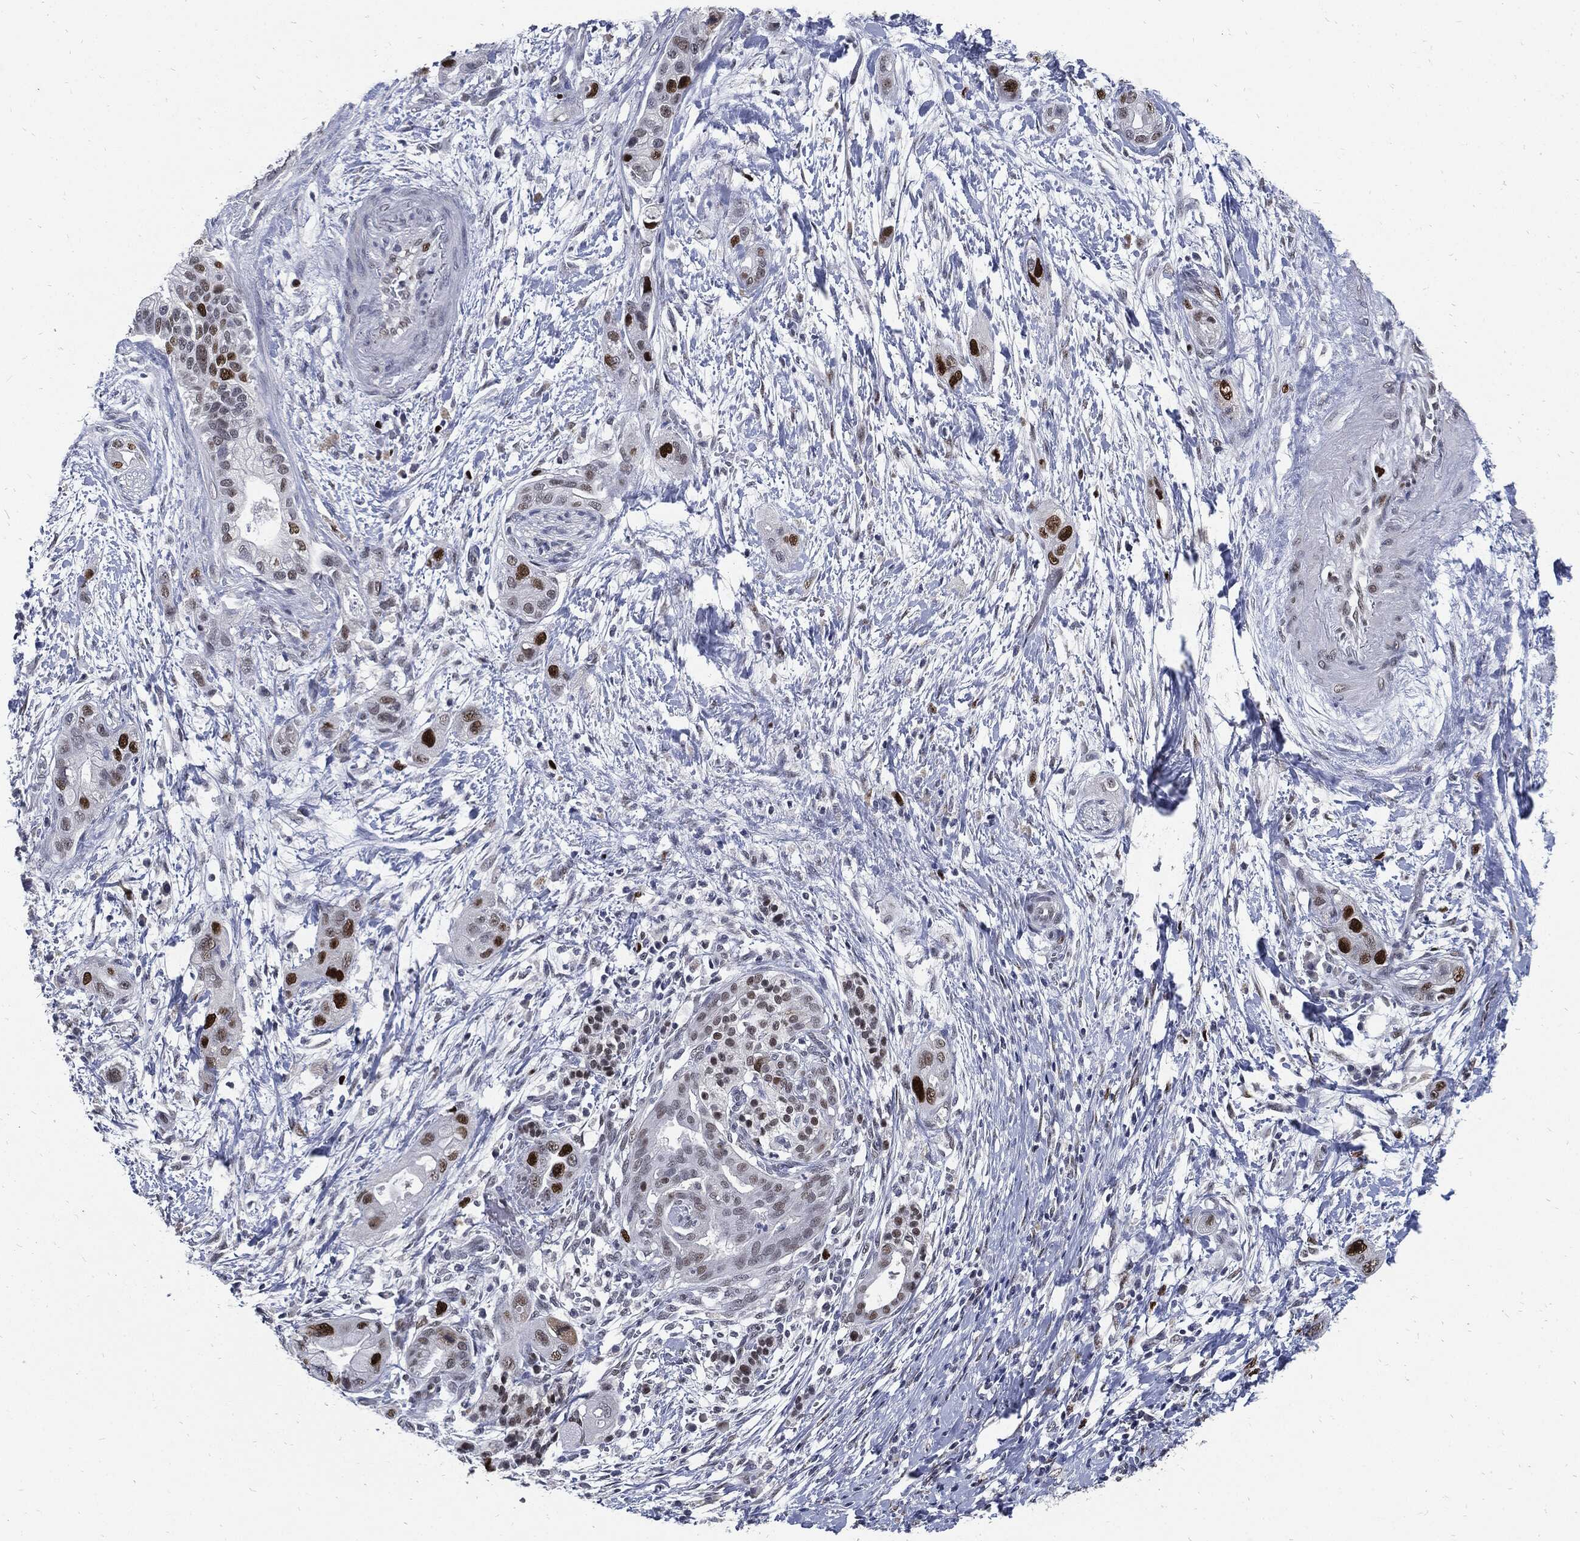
{"staining": {"intensity": "strong", "quantity": "<25%", "location": "nuclear"}, "tissue": "pancreatic cancer", "cell_type": "Tumor cells", "image_type": "cancer", "snomed": [{"axis": "morphology", "description": "Adenocarcinoma, NOS"}, {"axis": "topography", "description": "Pancreas"}], "caption": "Pancreatic cancer stained with a protein marker displays strong staining in tumor cells.", "gene": "NBN", "patient": {"sex": "male", "age": 44}}